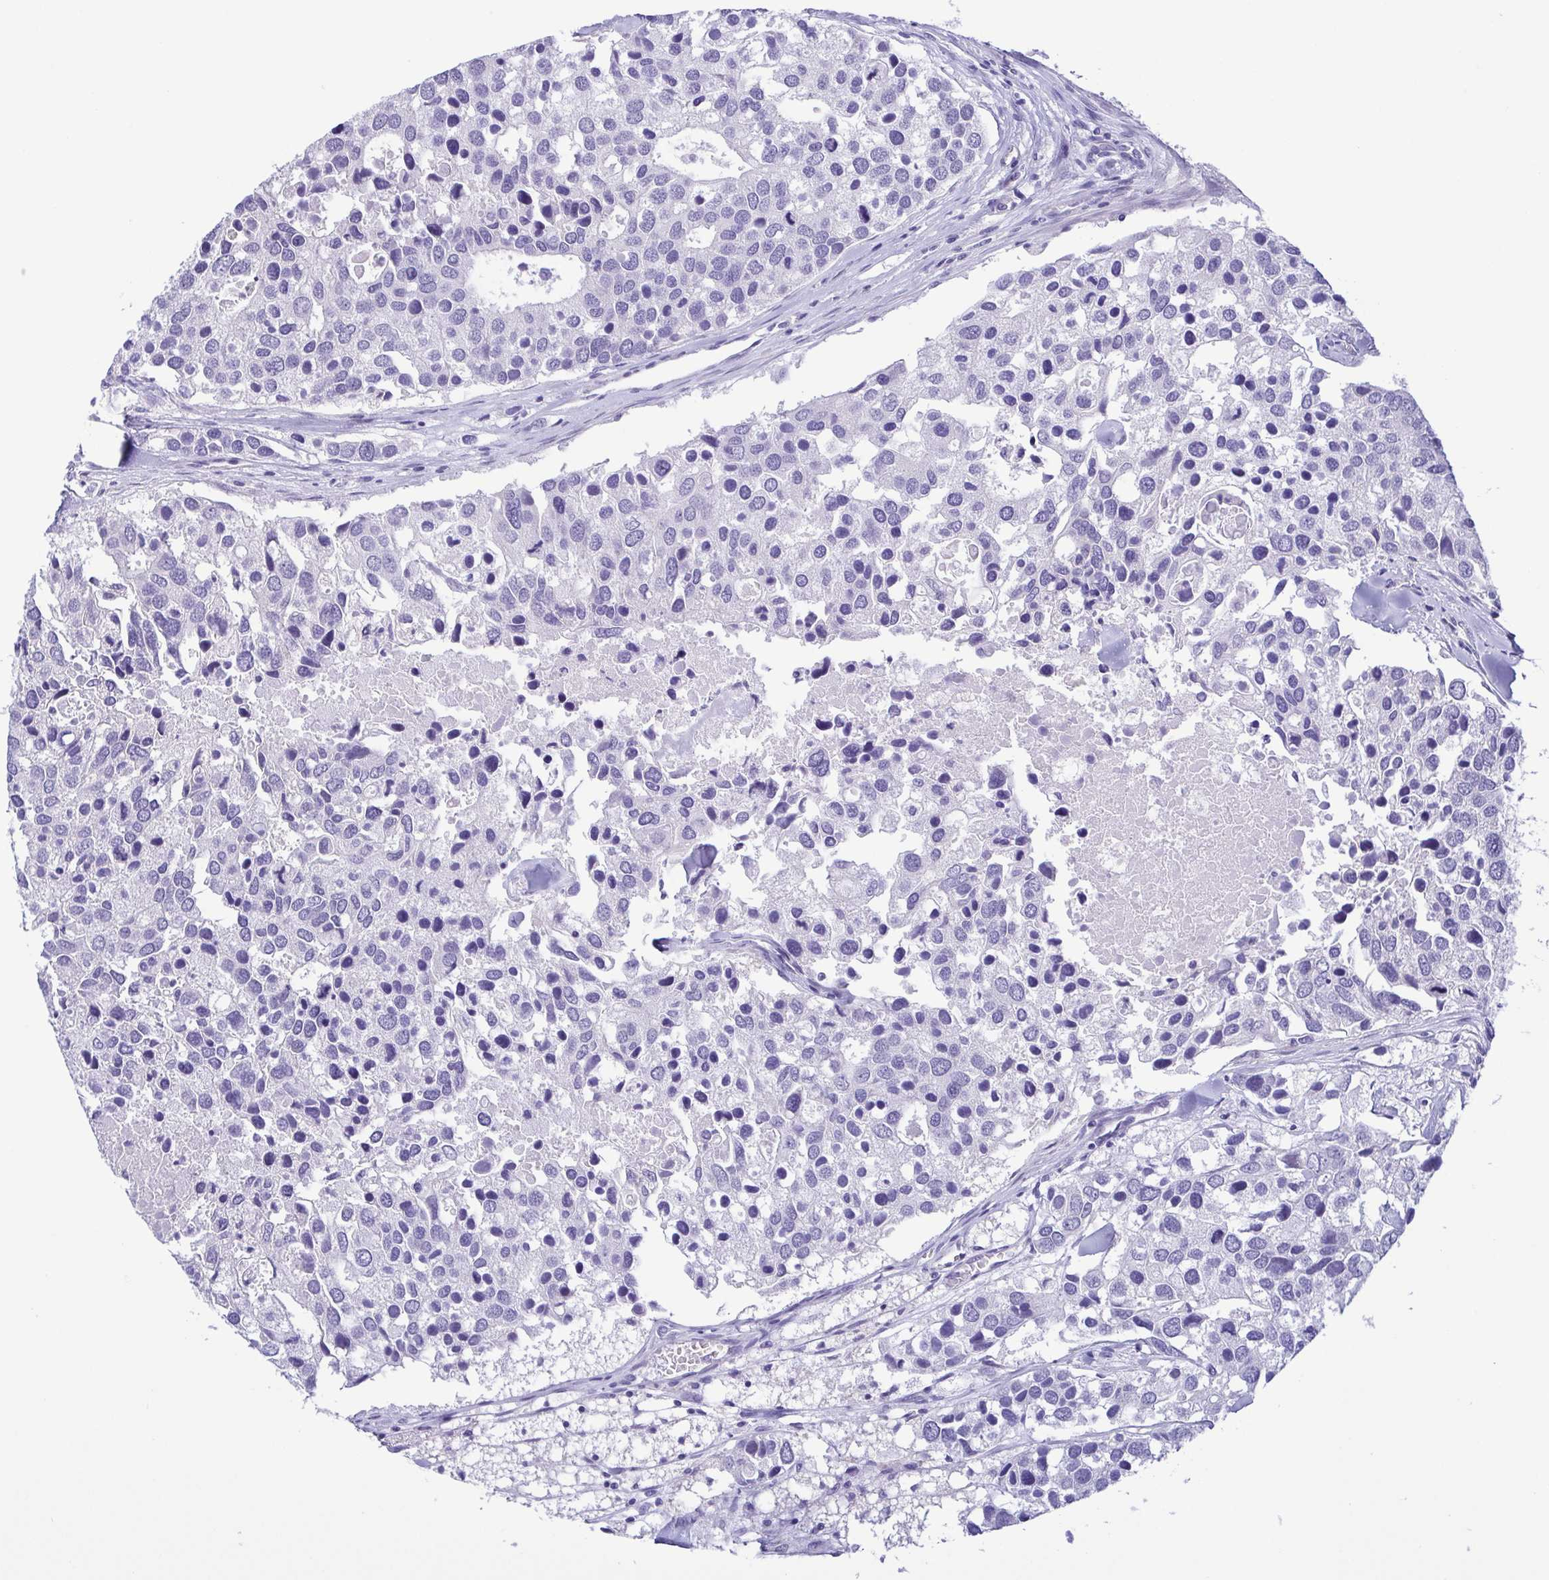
{"staining": {"intensity": "negative", "quantity": "none", "location": "none"}, "tissue": "breast cancer", "cell_type": "Tumor cells", "image_type": "cancer", "snomed": [{"axis": "morphology", "description": "Duct carcinoma"}, {"axis": "topography", "description": "Breast"}], "caption": "There is no significant expression in tumor cells of breast intraductal carcinoma. (DAB (3,3'-diaminobenzidine) IHC with hematoxylin counter stain).", "gene": "MYL7", "patient": {"sex": "female", "age": 83}}